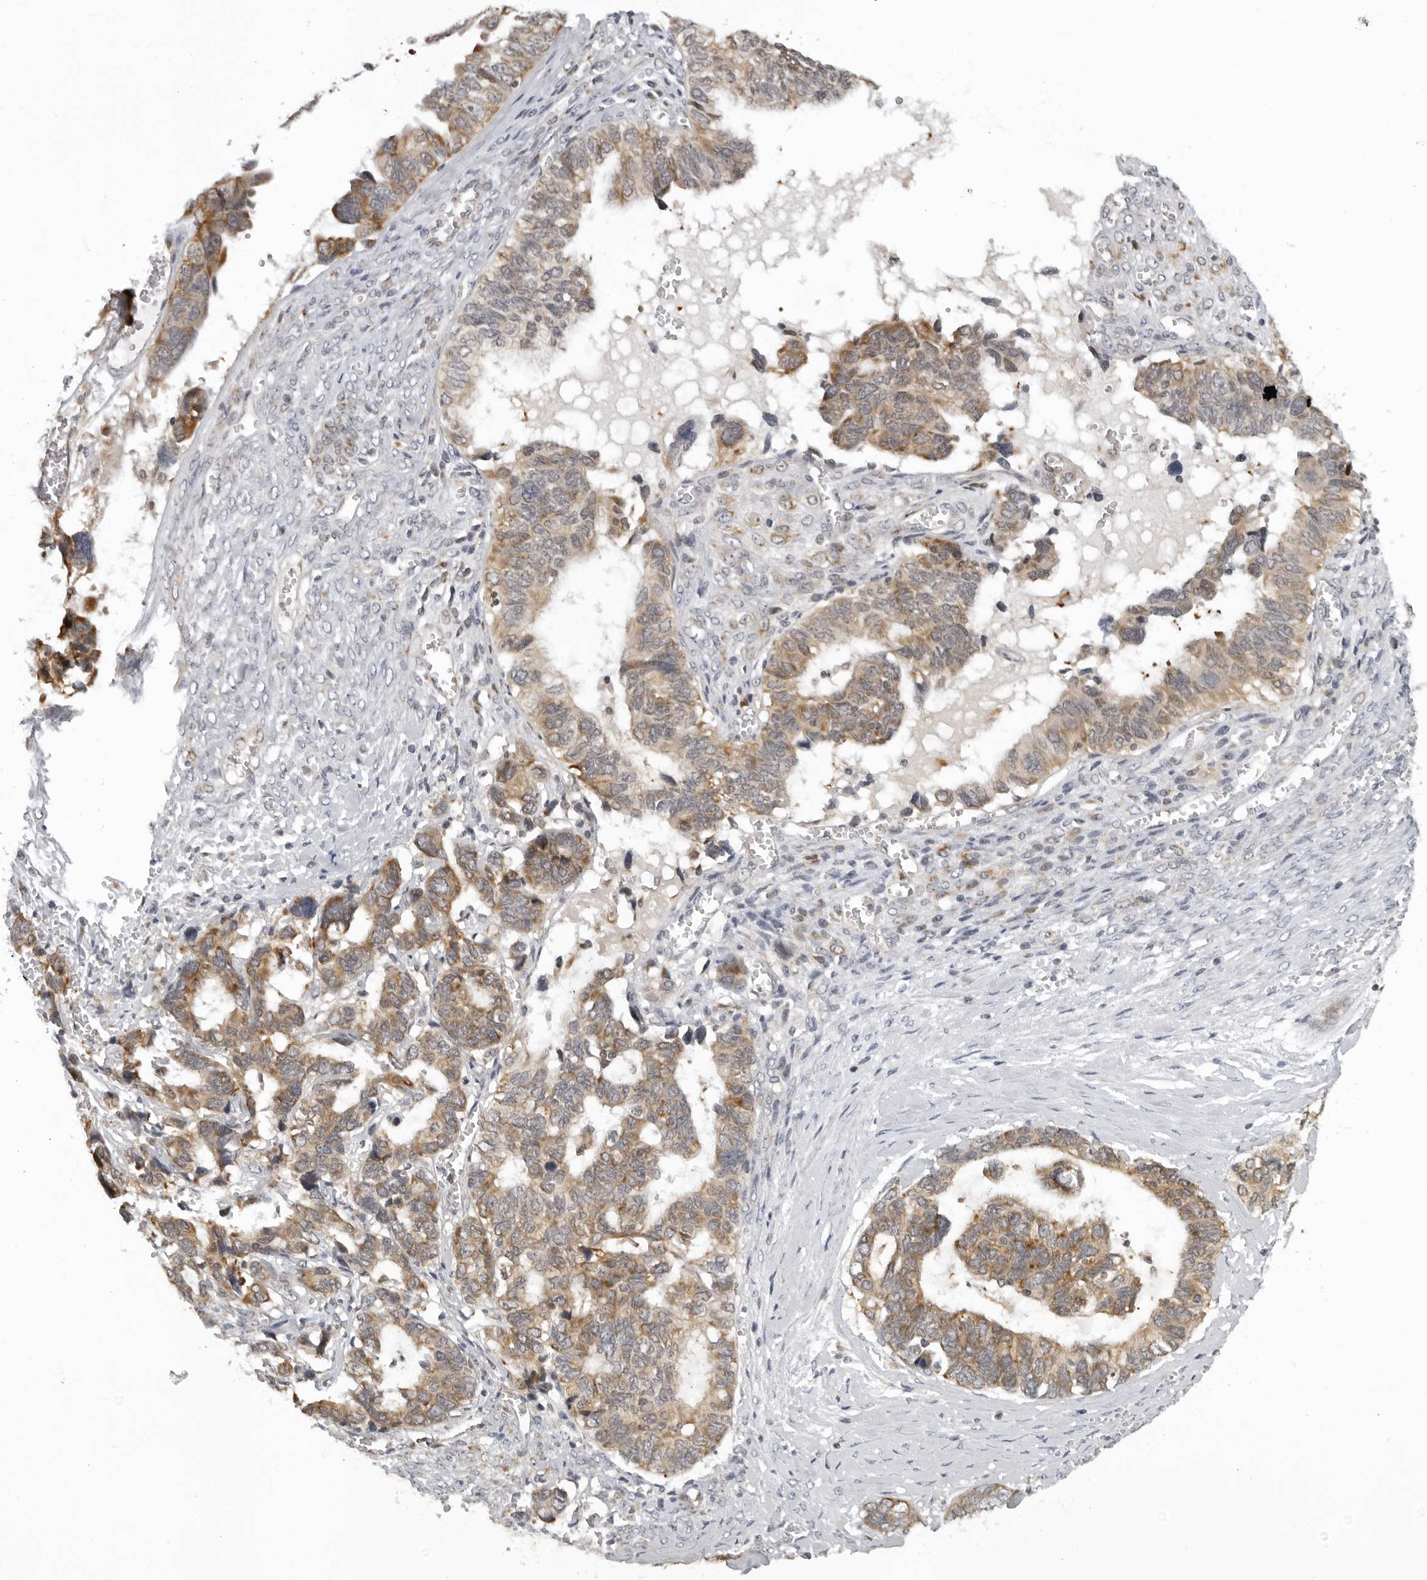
{"staining": {"intensity": "weak", "quantity": ">75%", "location": "cytoplasmic/membranous"}, "tissue": "ovarian cancer", "cell_type": "Tumor cells", "image_type": "cancer", "snomed": [{"axis": "morphology", "description": "Cystadenocarcinoma, serous, NOS"}, {"axis": "topography", "description": "Ovary"}], "caption": "Immunohistochemical staining of human ovarian serous cystadenocarcinoma exhibits weak cytoplasmic/membranous protein staining in about >75% of tumor cells.", "gene": "MRPS15", "patient": {"sex": "female", "age": 79}}